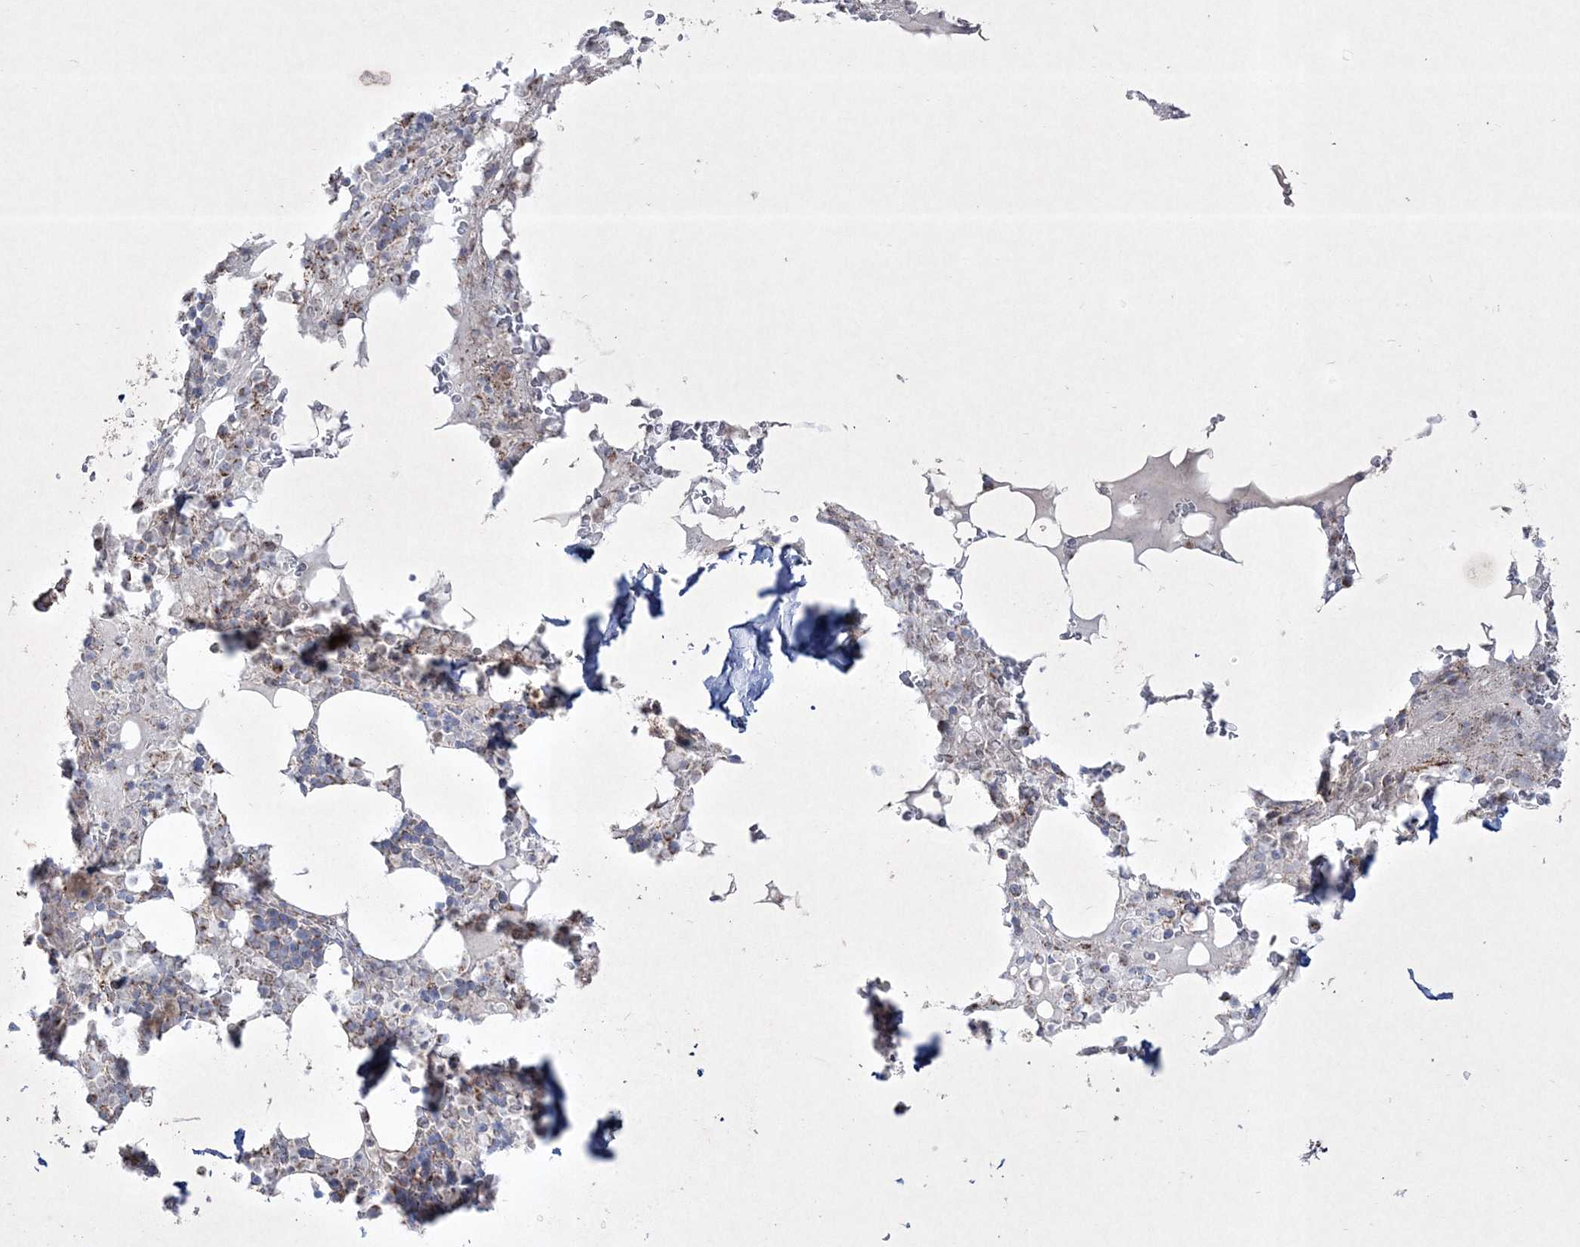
{"staining": {"intensity": "moderate", "quantity": "<25%", "location": "cytoplasmic/membranous"}, "tissue": "bone marrow", "cell_type": "Hematopoietic cells", "image_type": "normal", "snomed": [{"axis": "morphology", "description": "Normal tissue, NOS"}, {"axis": "topography", "description": "Bone marrow"}], "caption": "DAB immunohistochemical staining of benign human bone marrow demonstrates moderate cytoplasmic/membranous protein expression in about <25% of hematopoietic cells.", "gene": "RICTOR", "patient": {"sex": "male", "age": 58}}